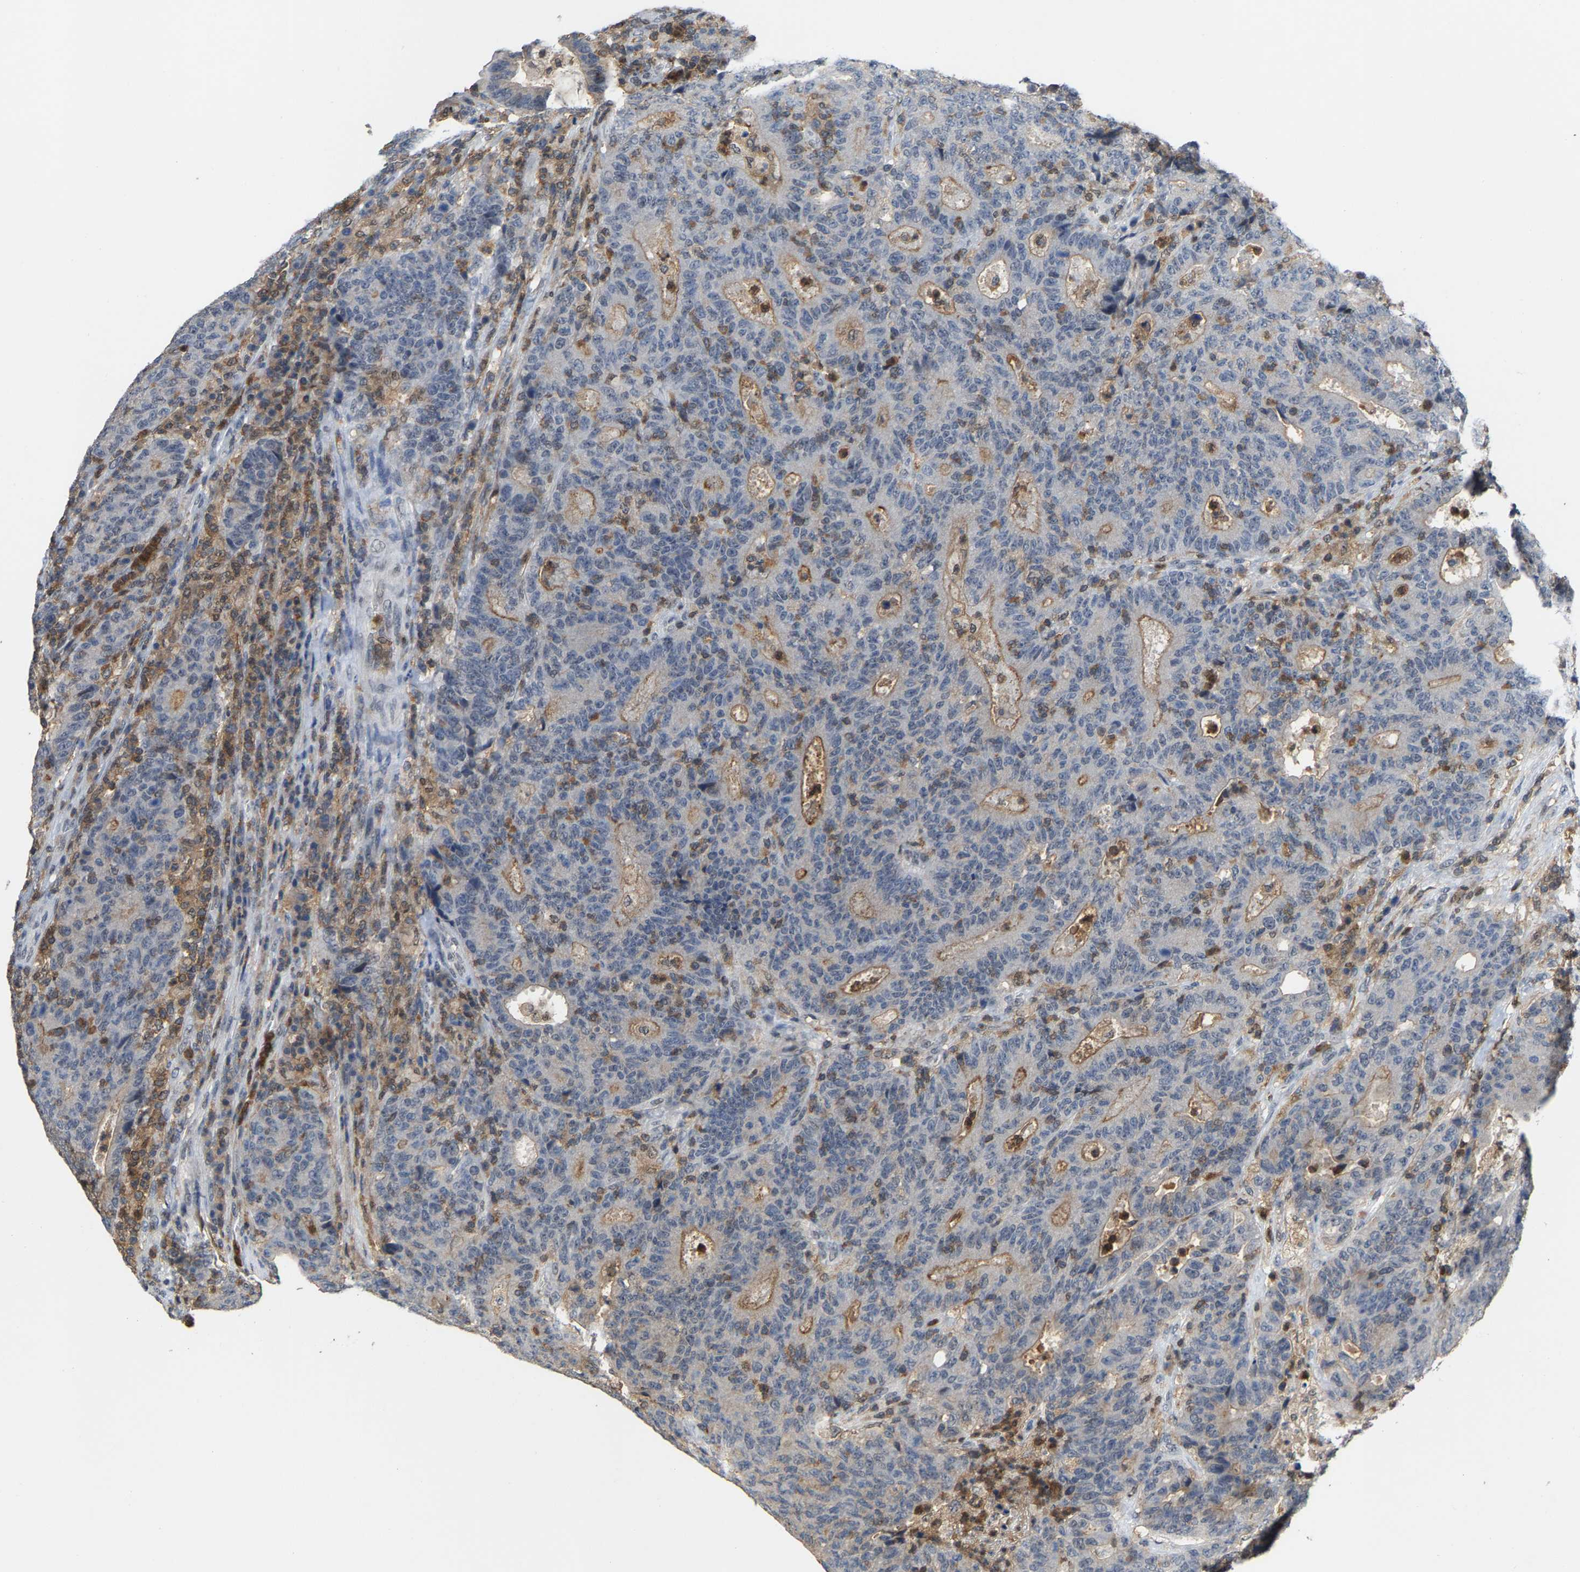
{"staining": {"intensity": "moderate", "quantity": "25%-75%", "location": "cytoplasmic/membranous"}, "tissue": "colorectal cancer", "cell_type": "Tumor cells", "image_type": "cancer", "snomed": [{"axis": "morphology", "description": "Adenocarcinoma, NOS"}, {"axis": "topography", "description": "Colon"}], "caption": "DAB immunohistochemical staining of human colorectal cancer shows moderate cytoplasmic/membranous protein staining in approximately 25%-75% of tumor cells. The protein of interest is shown in brown color, while the nuclei are stained blue.", "gene": "FGD3", "patient": {"sex": "female", "age": 75}}